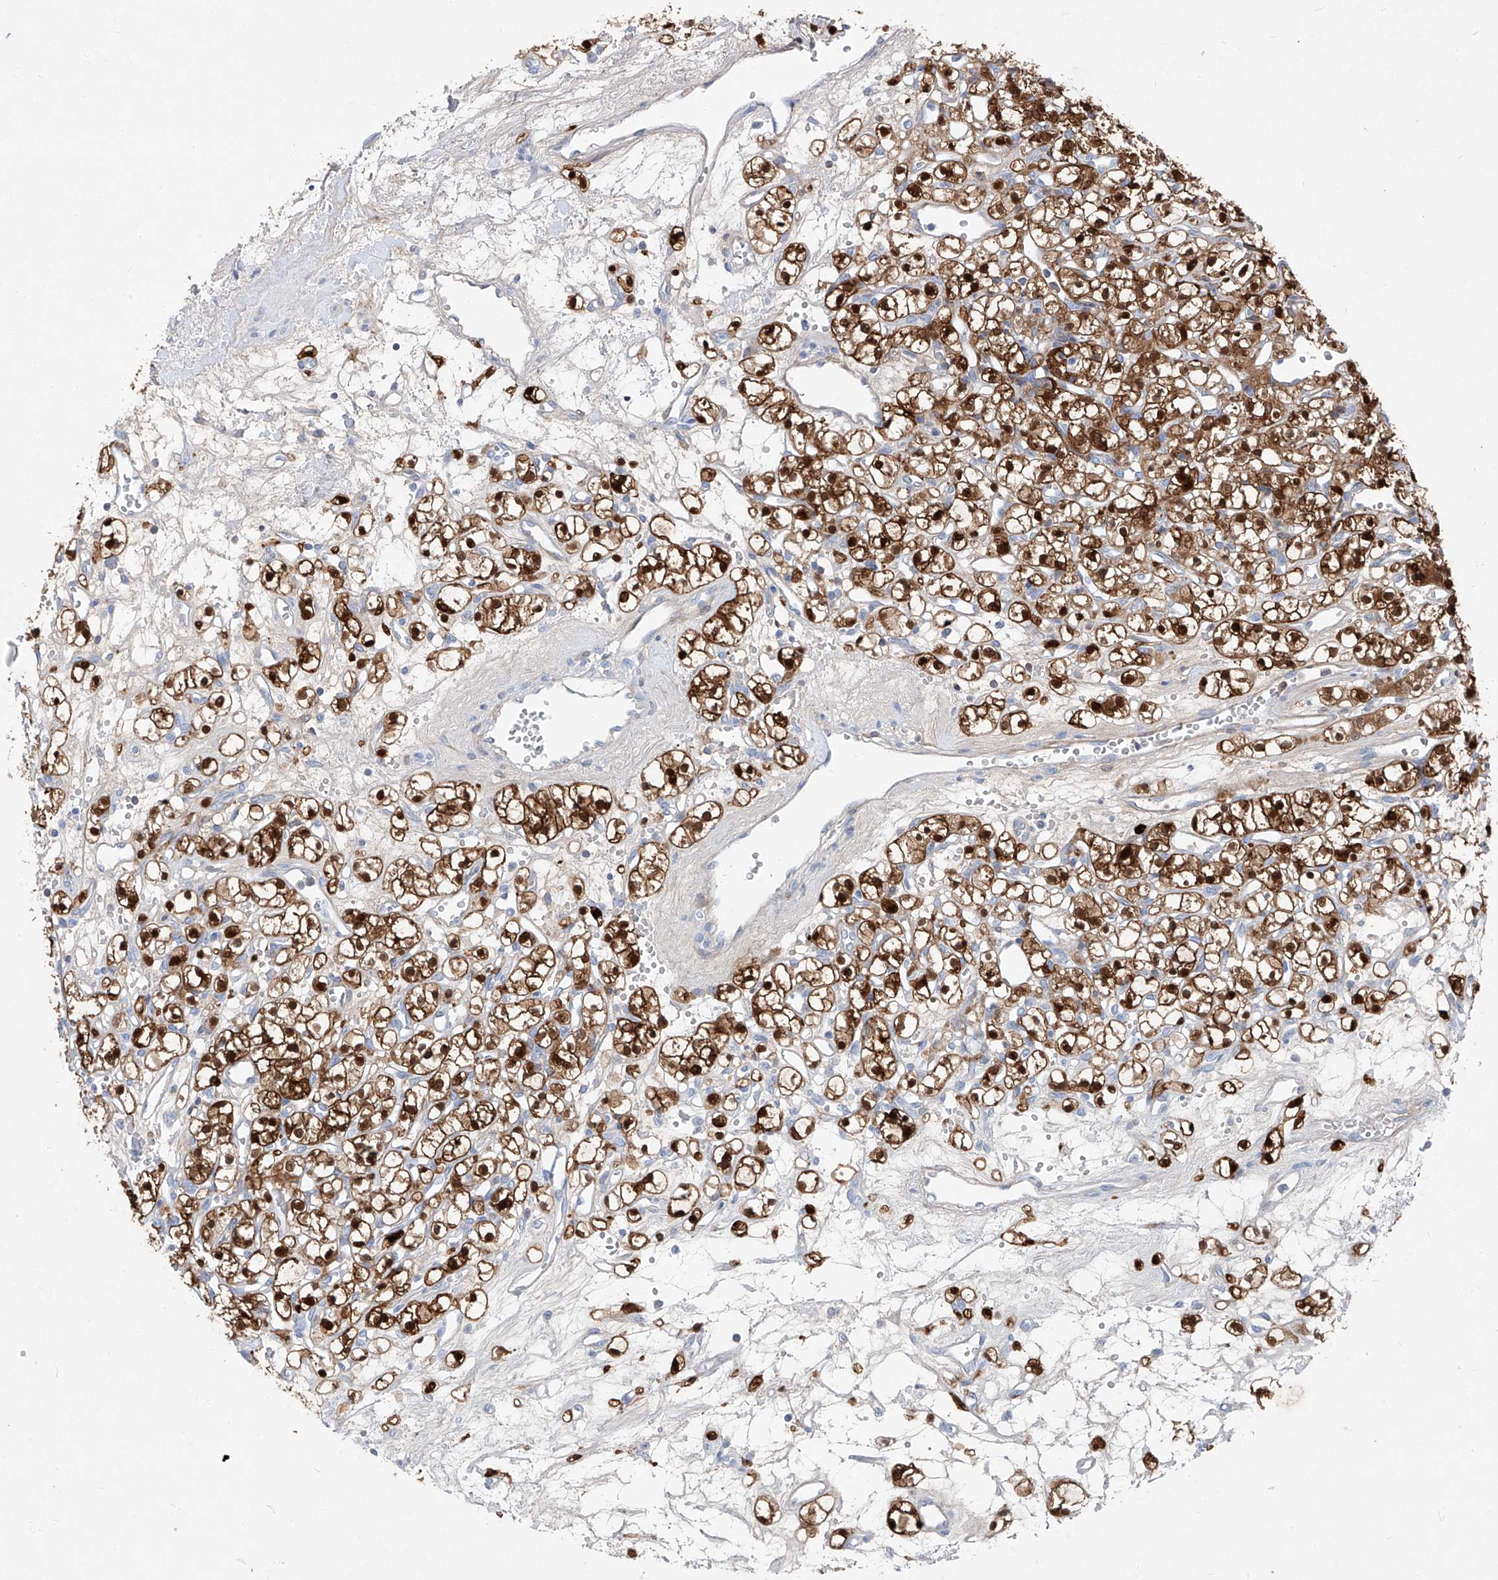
{"staining": {"intensity": "strong", "quantity": ">75%", "location": "cytoplasmic/membranous,nuclear"}, "tissue": "renal cancer", "cell_type": "Tumor cells", "image_type": "cancer", "snomed": [{"axis": "morphology", "description": "Adenocarcinoma, NOS"}, {"axis": "topography", "description": "Kidney"}], "caption": "Renal adenocarcinoma stained for a protein displays strong cytoplasmic/membranous and nuclear positivity in tumor cells.", "gene": "UFL1", "patient": {"sex": "female", "age": 59}}